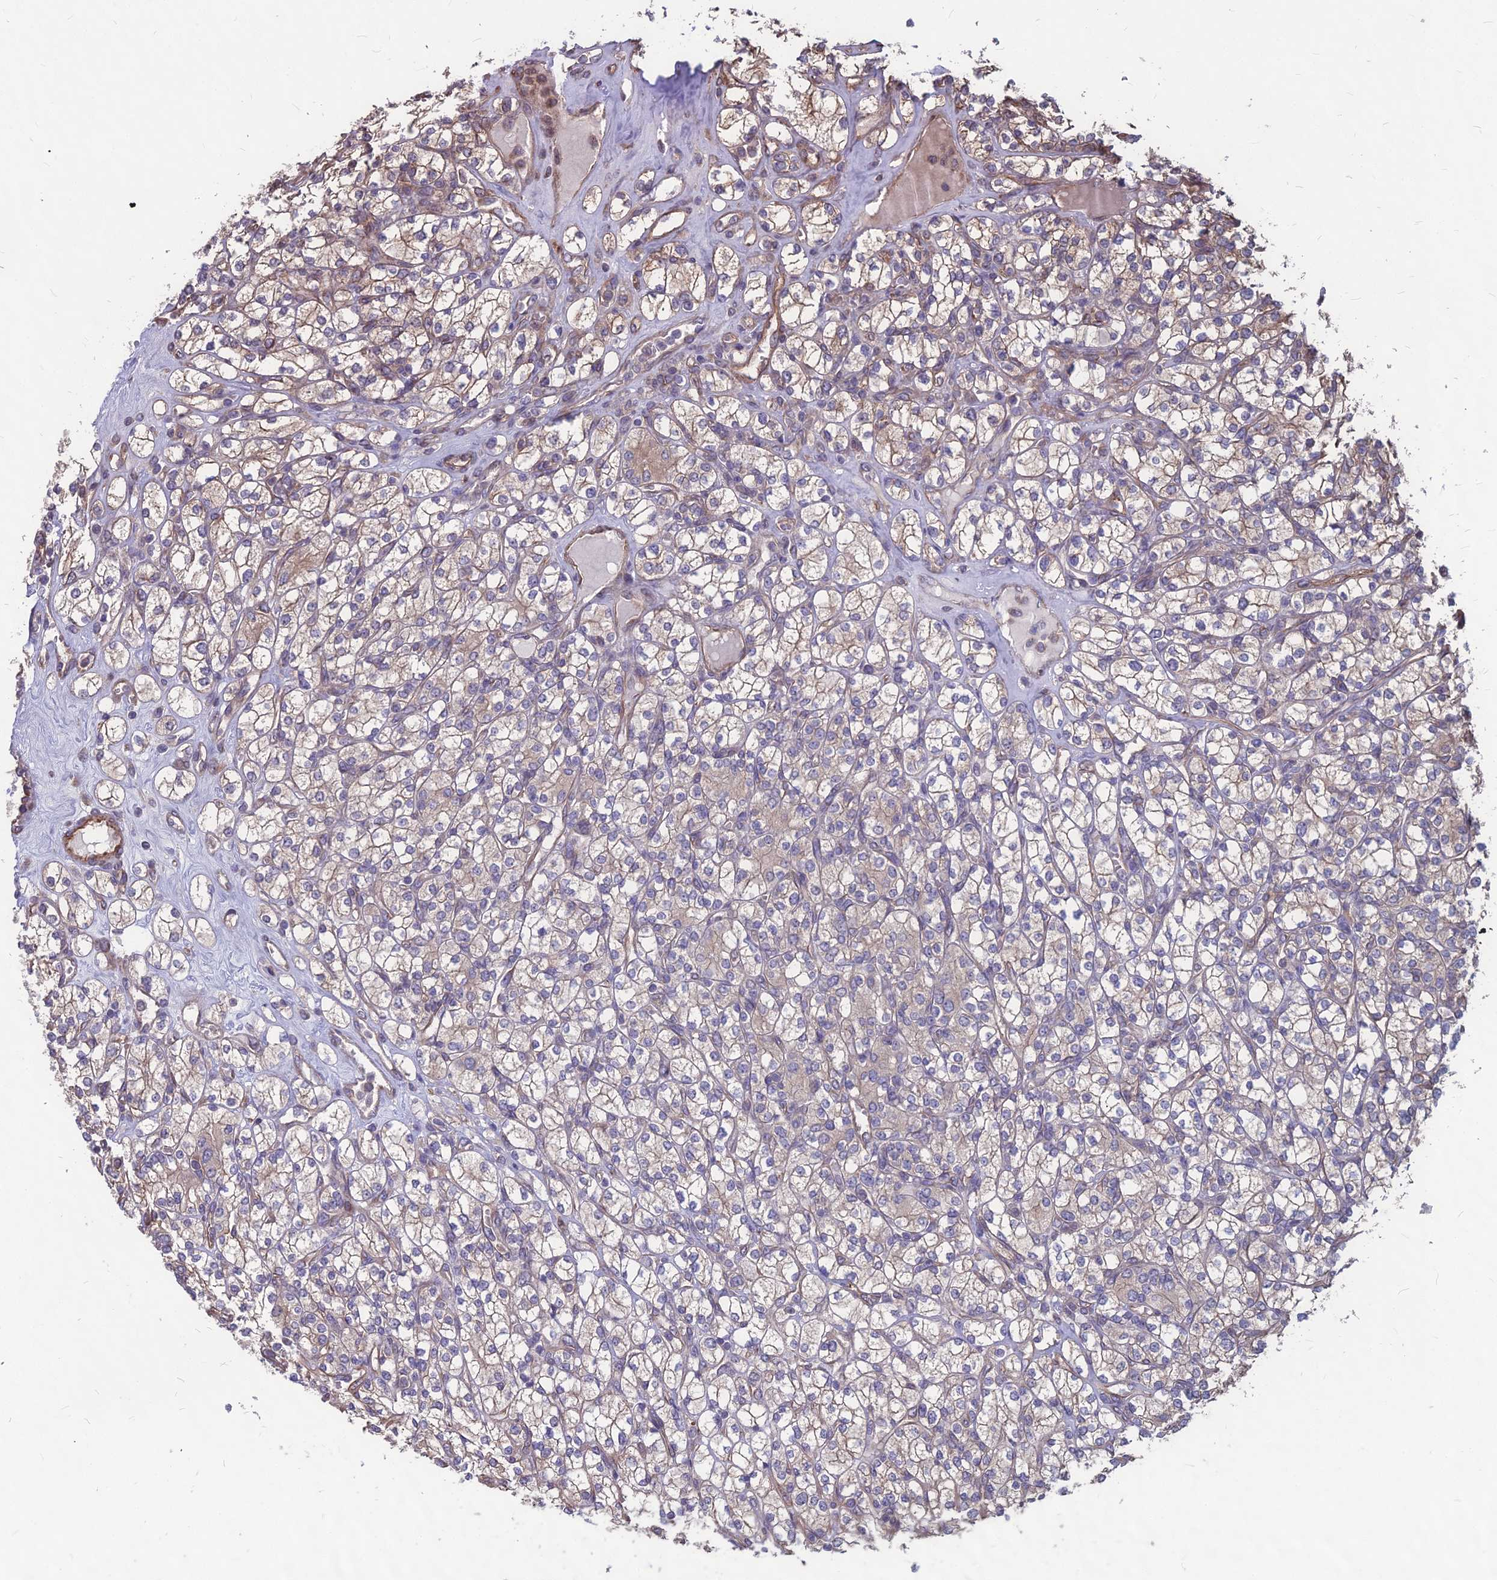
{"staining": {"intensity": "weak", "quantity": "<25%", "location": "cytoplasmic/membranous"}, "tissue": "renal cancer", "cell_type": "Tumor cells", "image_type": "cancer", "snomed": [{"axis": "morphology", "description": "Adenocarcinoma, NOS"}, {"axis": "topography", "description": "Kidney"}], "caption": "A photomicrograph of renal adenocarcinoma stained for a protein shows no brown staining in tumor cells.", "gene": "LSM6", "patient": {"sex": "male", "age": 77}}